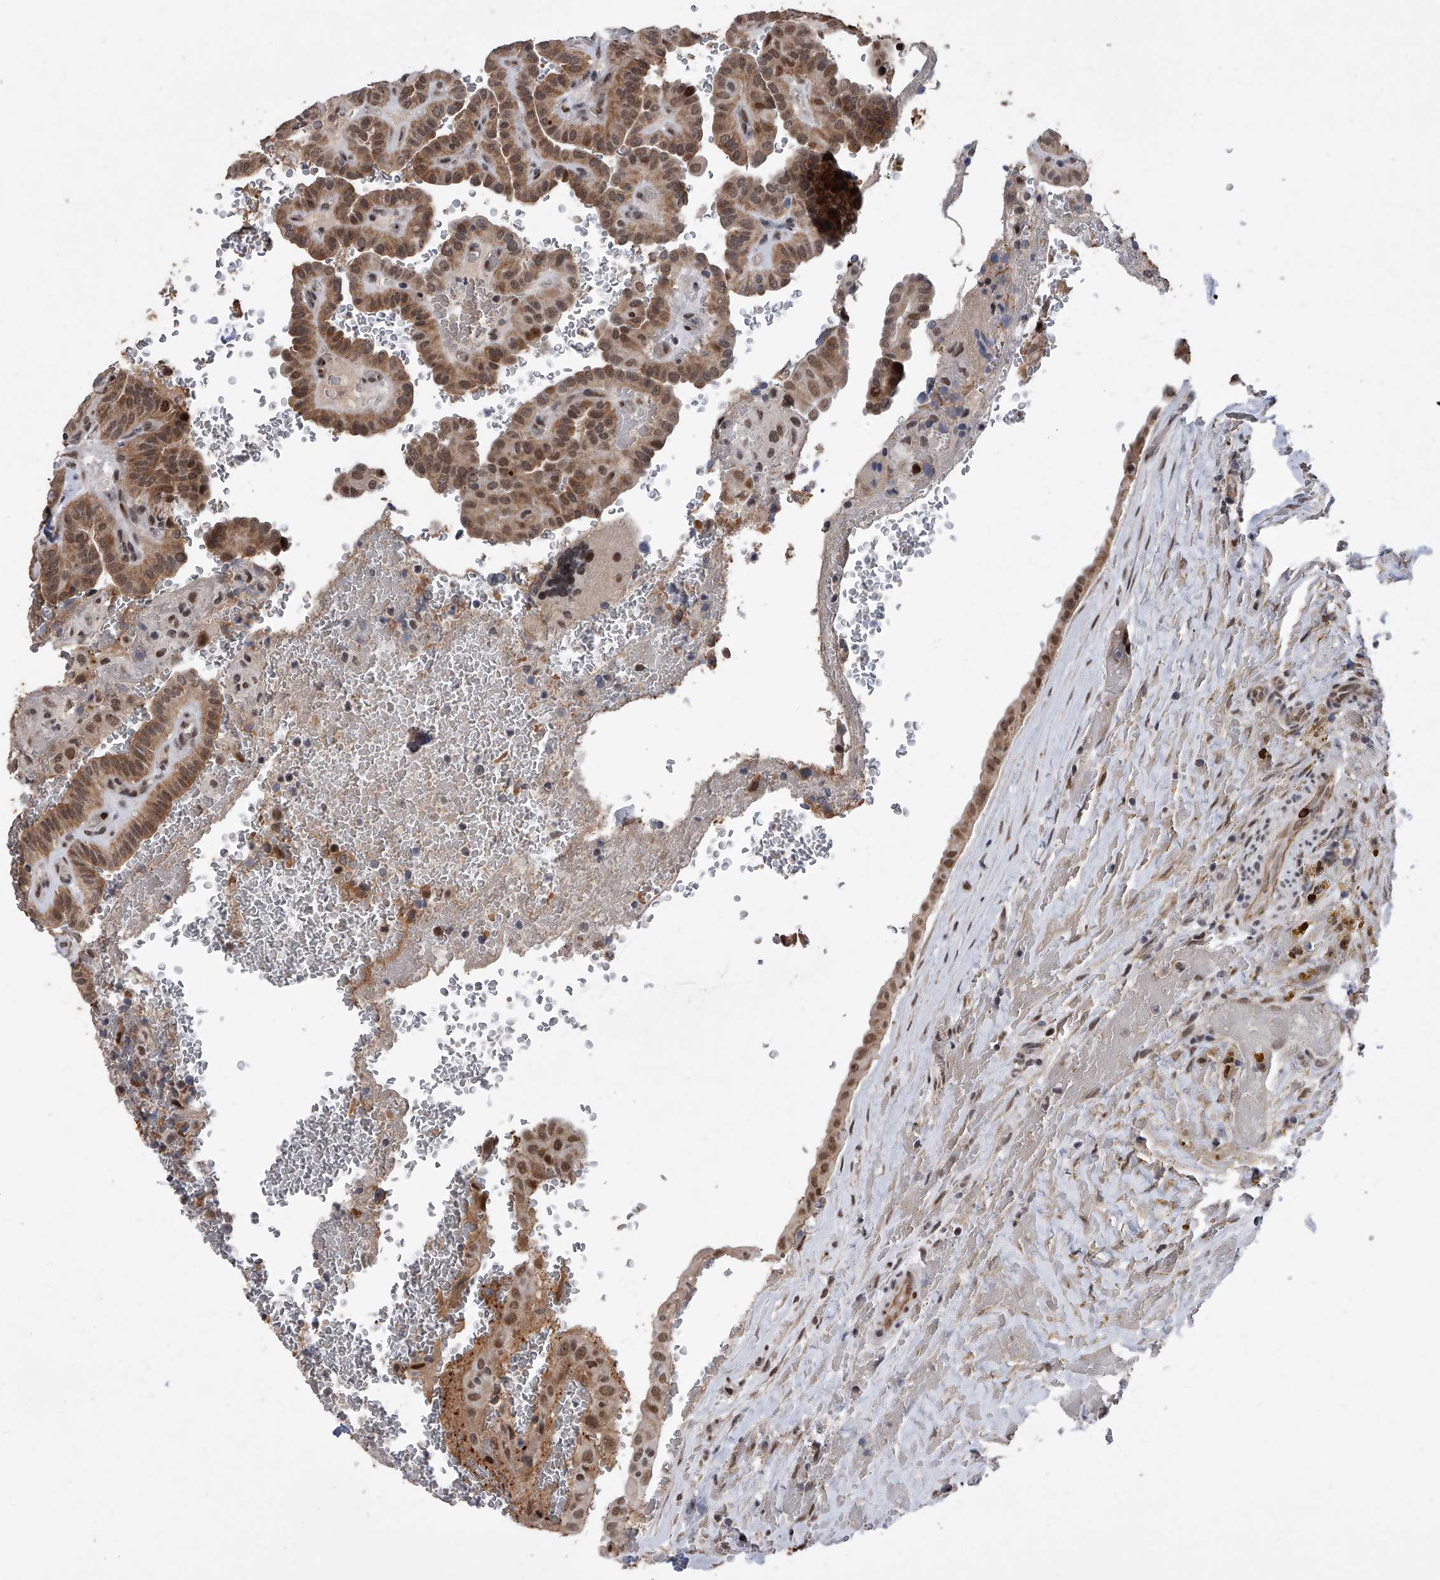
{"staining": {"intensity": "weak", "quantity": ">75%", "location": "nuclear"}, "tissue": "thyroid cancer", "cell_type": "Tumor cells", "image_type": "cancer", "snomed": [{"axis": "morphology", "description": "Papillary adenocarcinoma, NOS"}, {"axis": "topography", "description": "Thyroid gland"}], "caption": "Thyroid papillary adenocarcinoma tissue exhibits weak nuclear expression in about >75% of tumor cells, visualized by immunohistochemistry.", "gene": "ZNF426", "patient": {"sex": "male", "age": 77}}